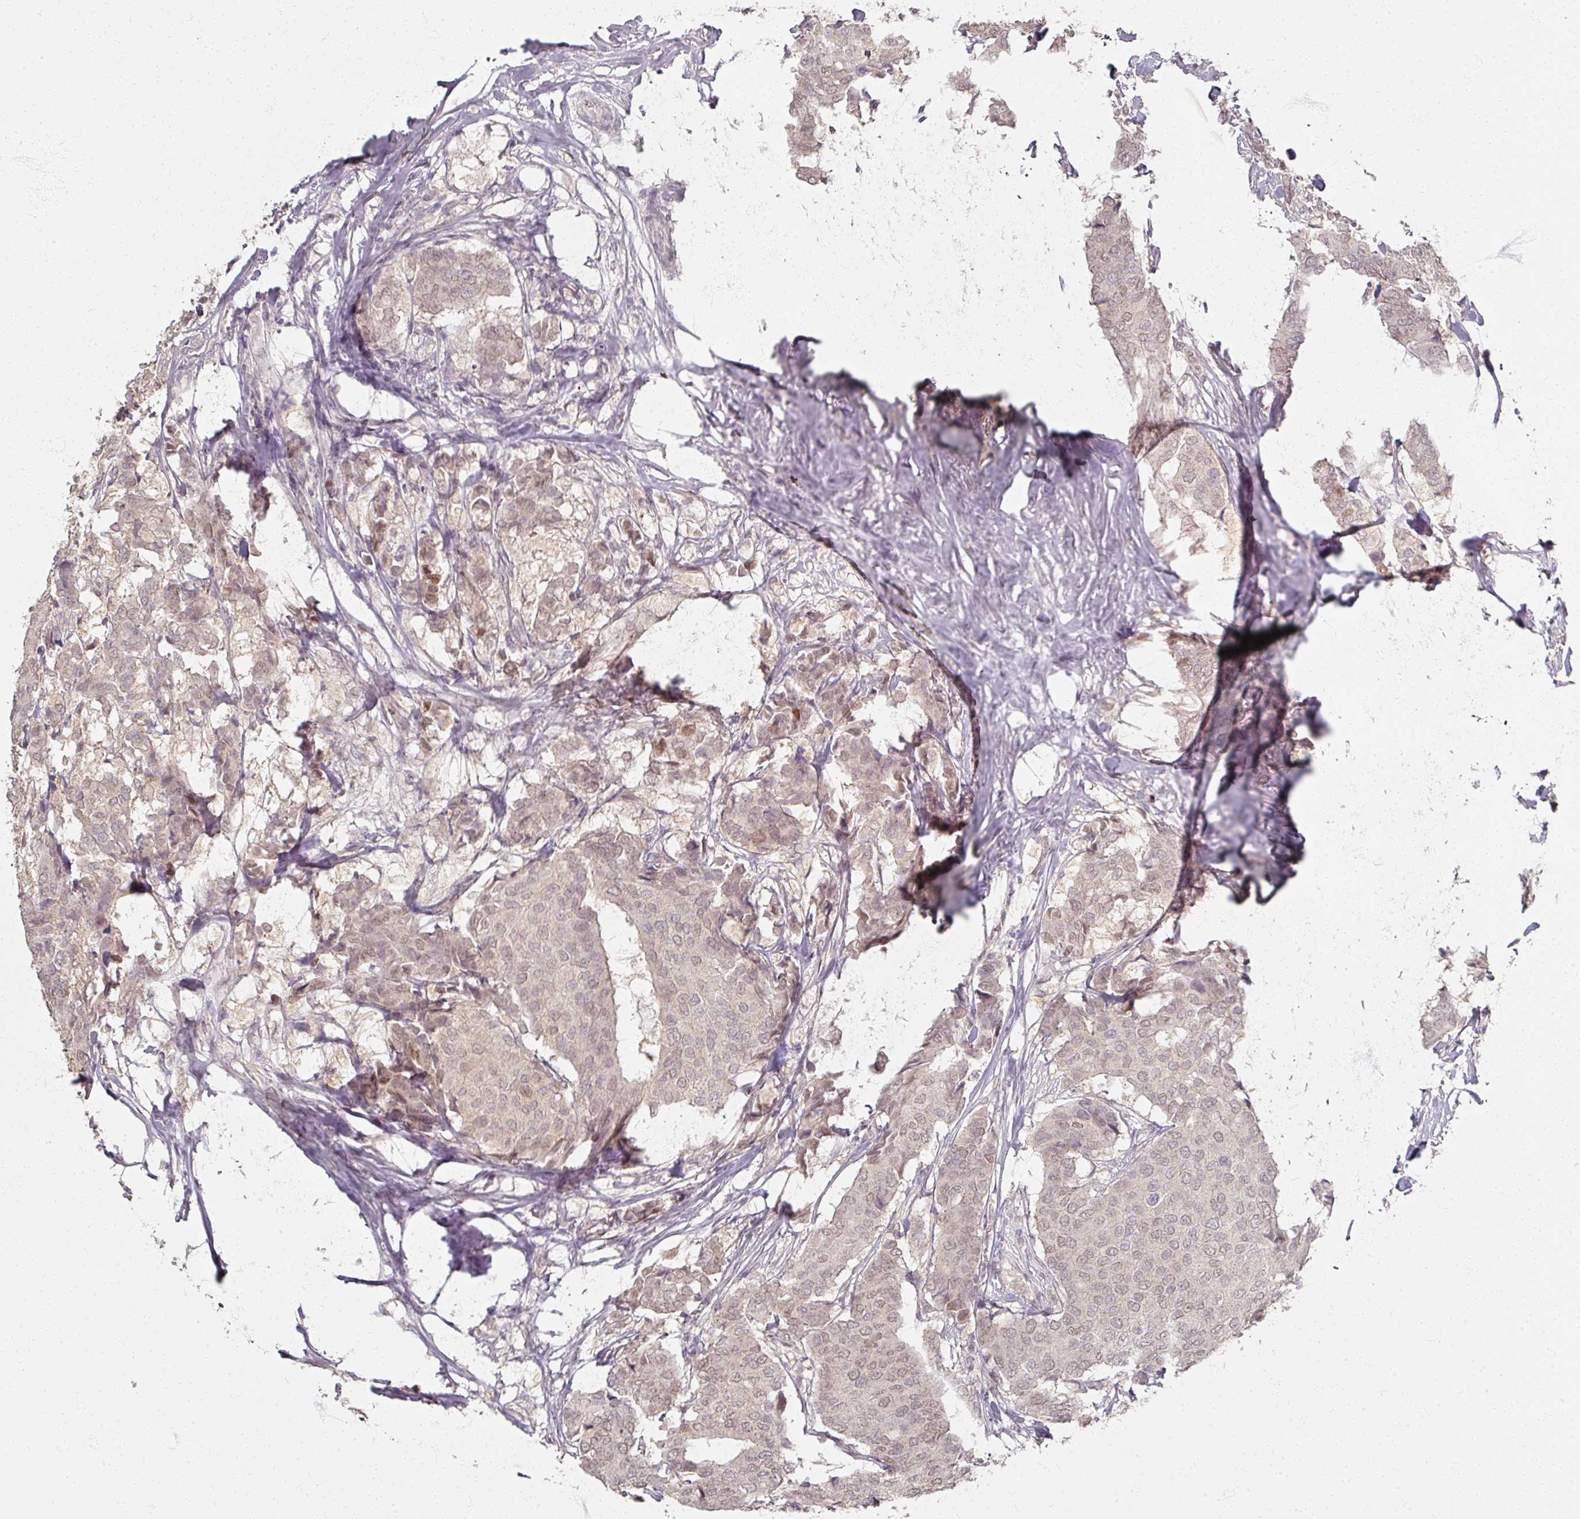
{"staining": {"intensity": "weak", "quantity": "<25%", "location": "nuclear"}, "tissue": "breast cancer", "cell_type": "Tumor cells", "image_type": "cancer", "snomed": [{"axis": "morphology", "description": "Duct carcinoma"}, {"axis": "topography", "description": "Breast"}], "caption": "Immunohistochemical staining of breast infiltrating ductal carcinoma reveals no significant positivity in tumor cells.", "gene": "SOX11", "patient": {"sex": "female", "age": 75}}